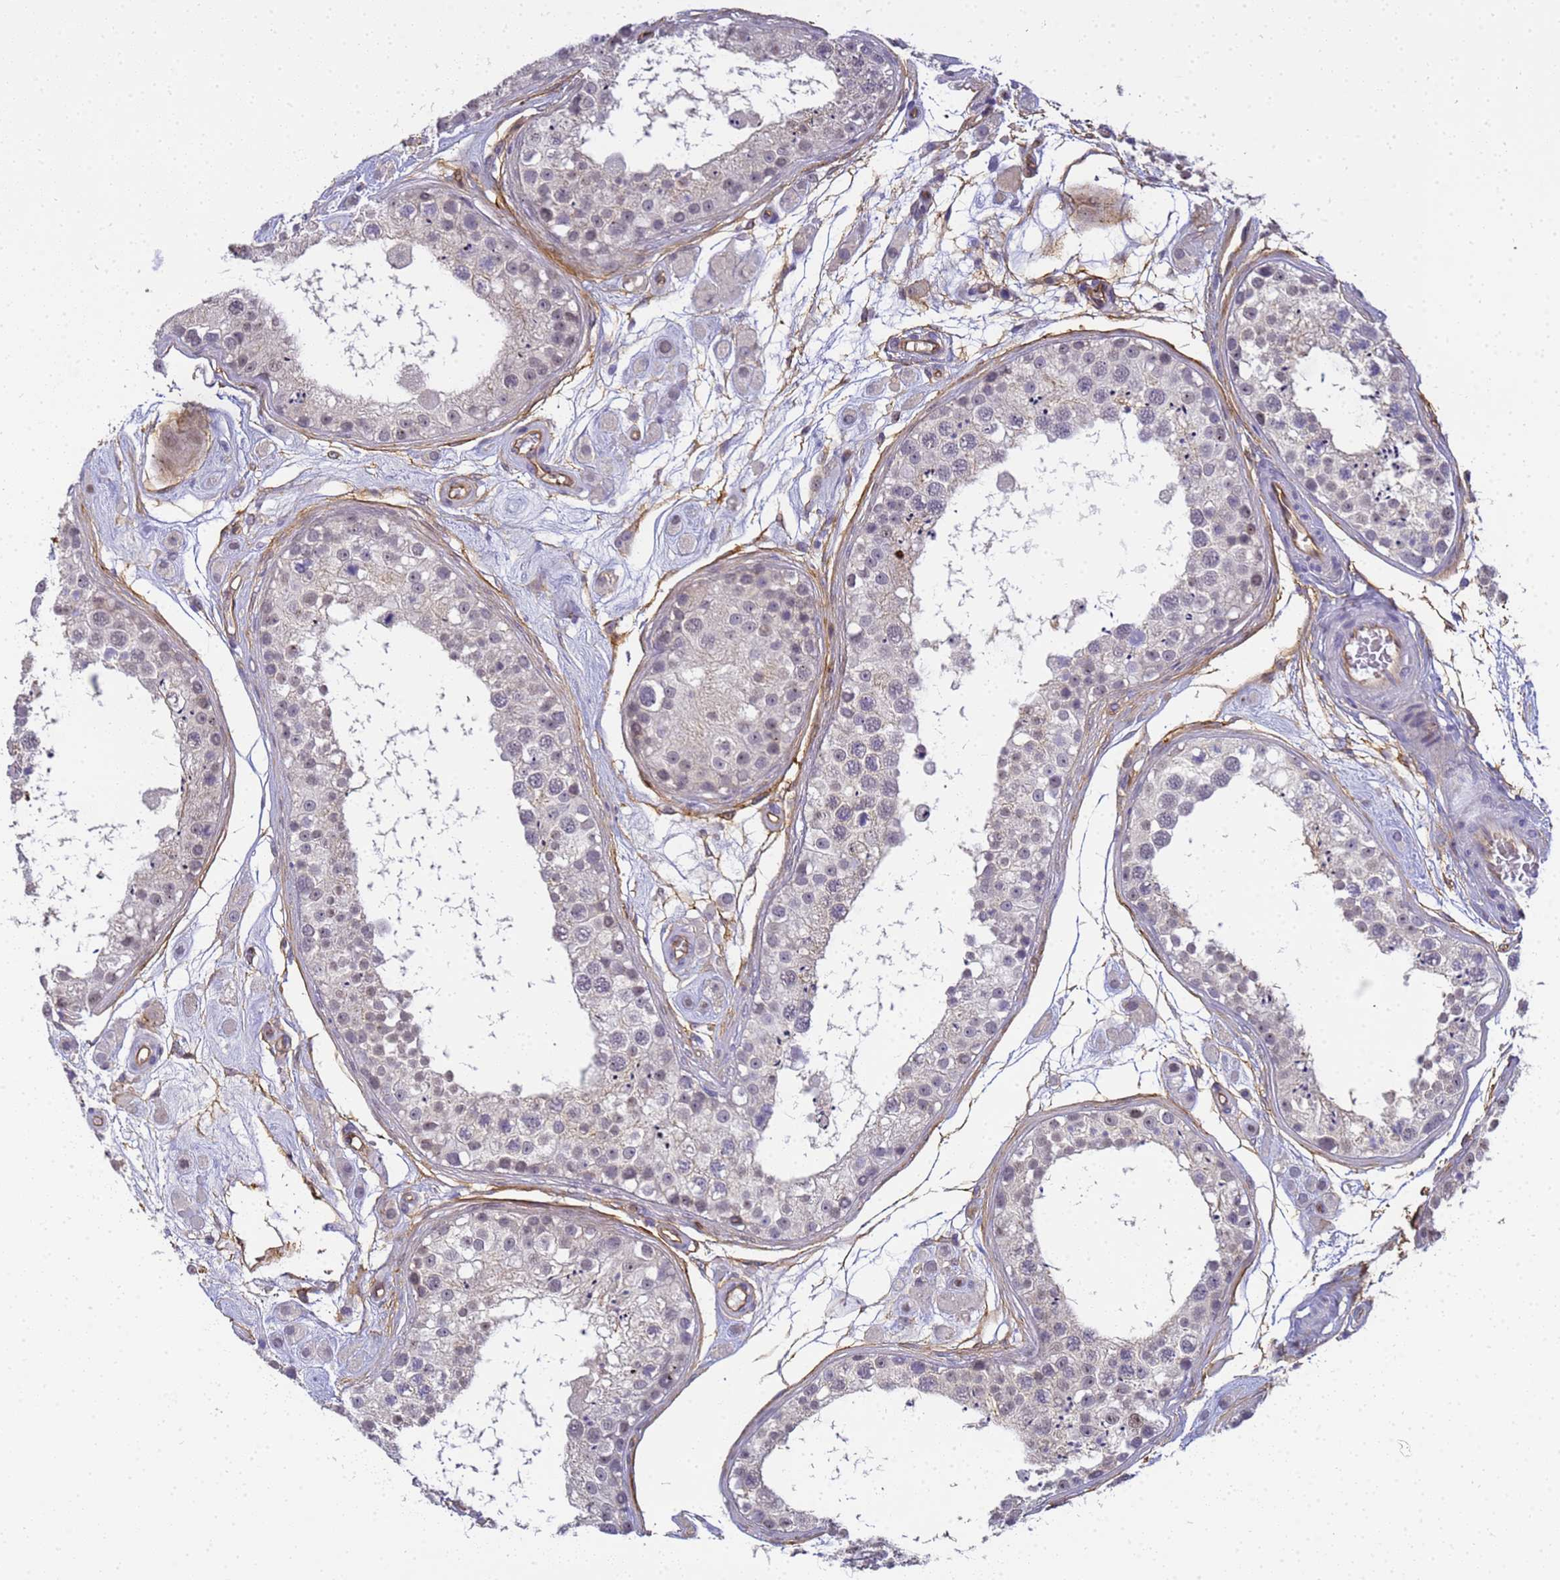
{"staining": {"intensity": "weak", "quantity": "<25%", "location": "nuclear"}, "tissue": "testis", "cell_type": "Cells in seminiferous ducts", "image_type": "normal", "snomed": [{"axis": "morphology", "description": "Normal tissue, NOS"}, {"axis": "topography", "description": "Testis"}], "caption": "IHC of normal human testis displays no positivity in cells in seminiferous ducts. (DAB IHC with hematoxylin counter stain).", "gene": "GON4L", "patient": {"sex": "male", "age": 25}}